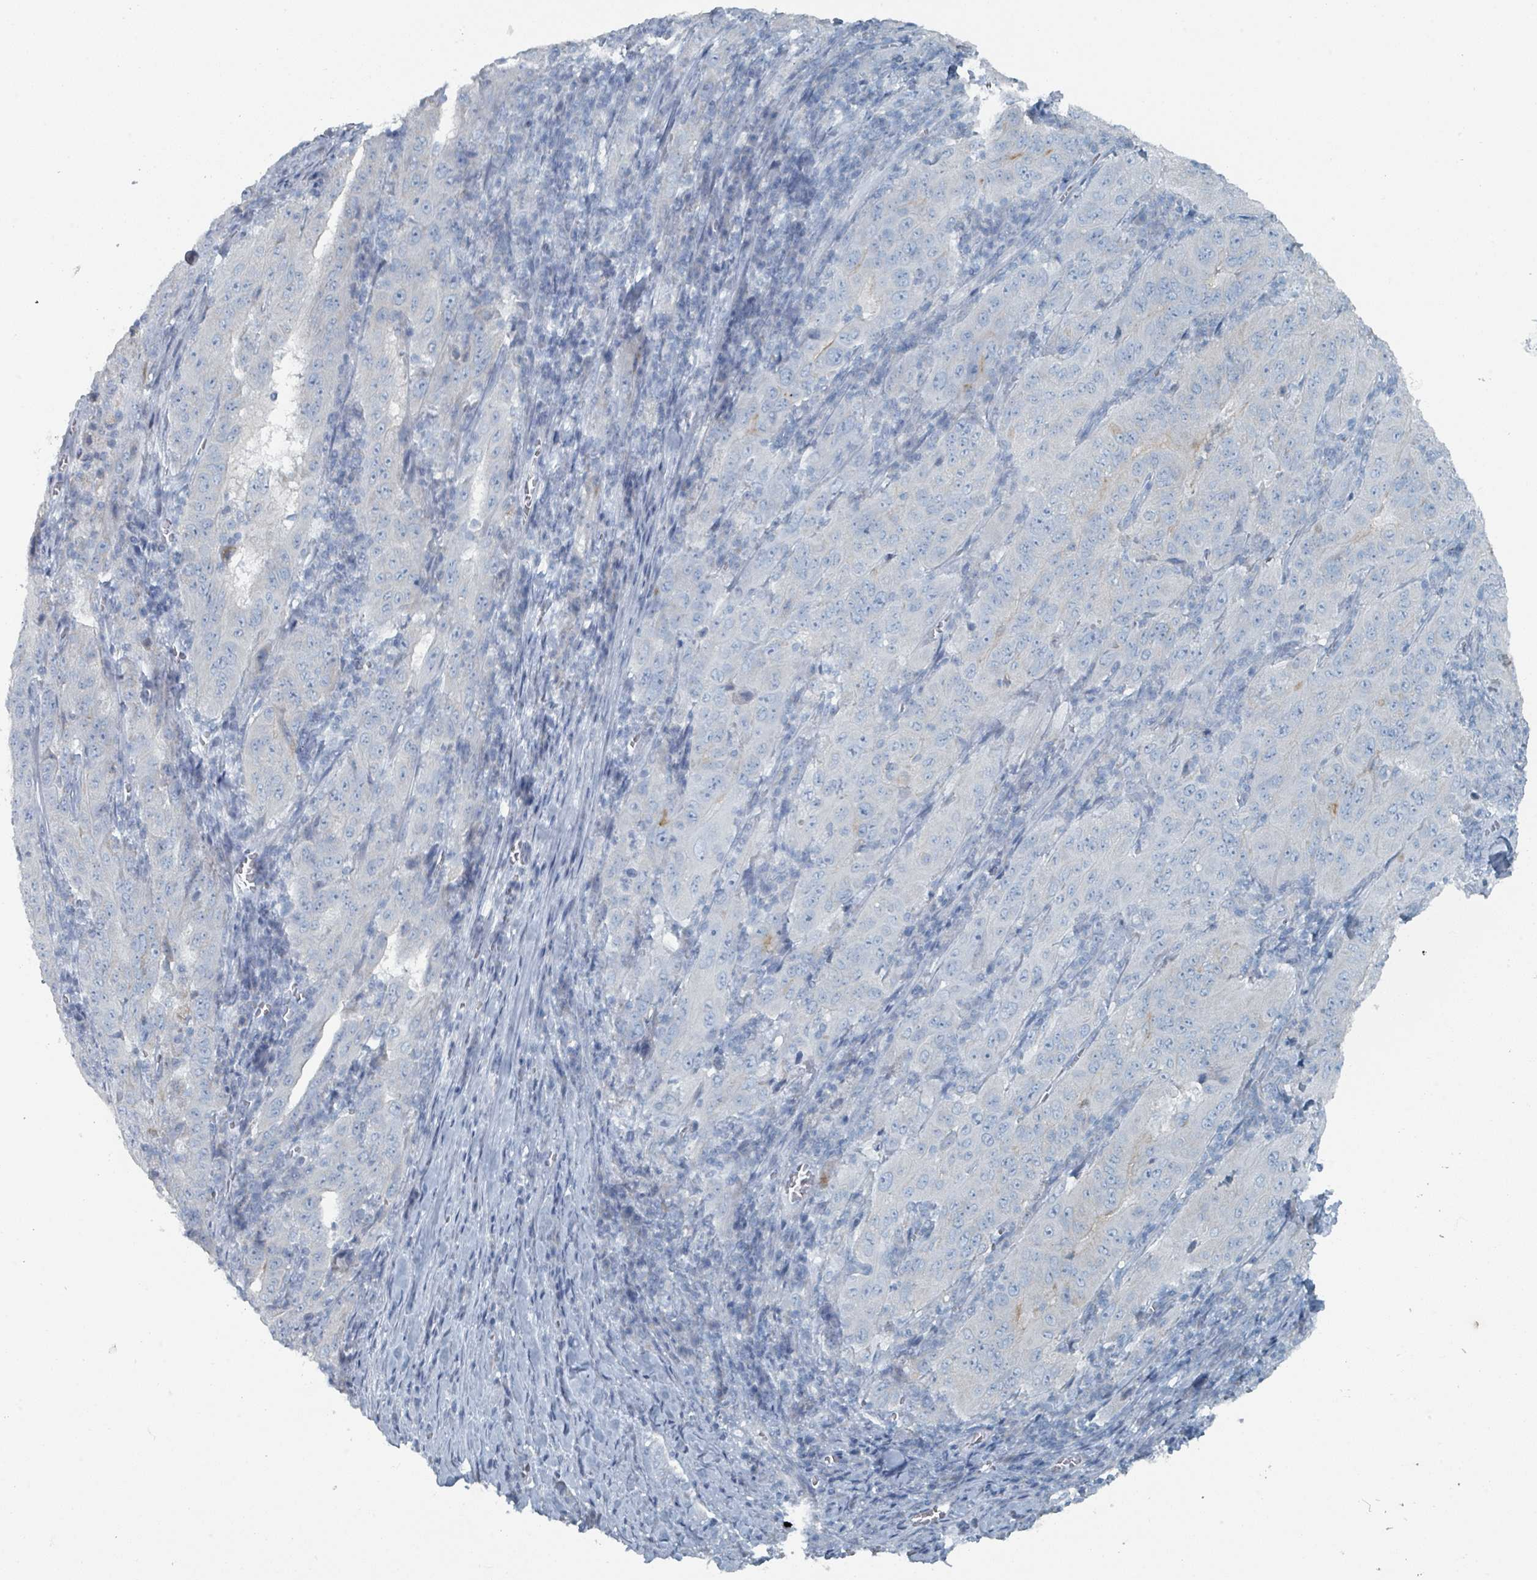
{"staining": {"intensity": "negative", "quantity": "none", "location": "none"}, "tissue": "pancreatic cancer", "cell_type": "Tumor cells", "image_type": "cancer", "snomed": [{"axis": "morphology", "description": "Adenocarcinoma, NOS"}, {"axis": "topography", "description": "Pancreas"}], "caption": "Photomicrograph shows no protein expression in tumor cells of adenocarcinoma (pancreatic) tissue. Brightfield microscopy of immunohistochemistry stained with DAB (brown) and hematoxylin (blue), captured at high magnification.", "gene": "GAMT", "patient": {"sex": "male", "age": 63}}